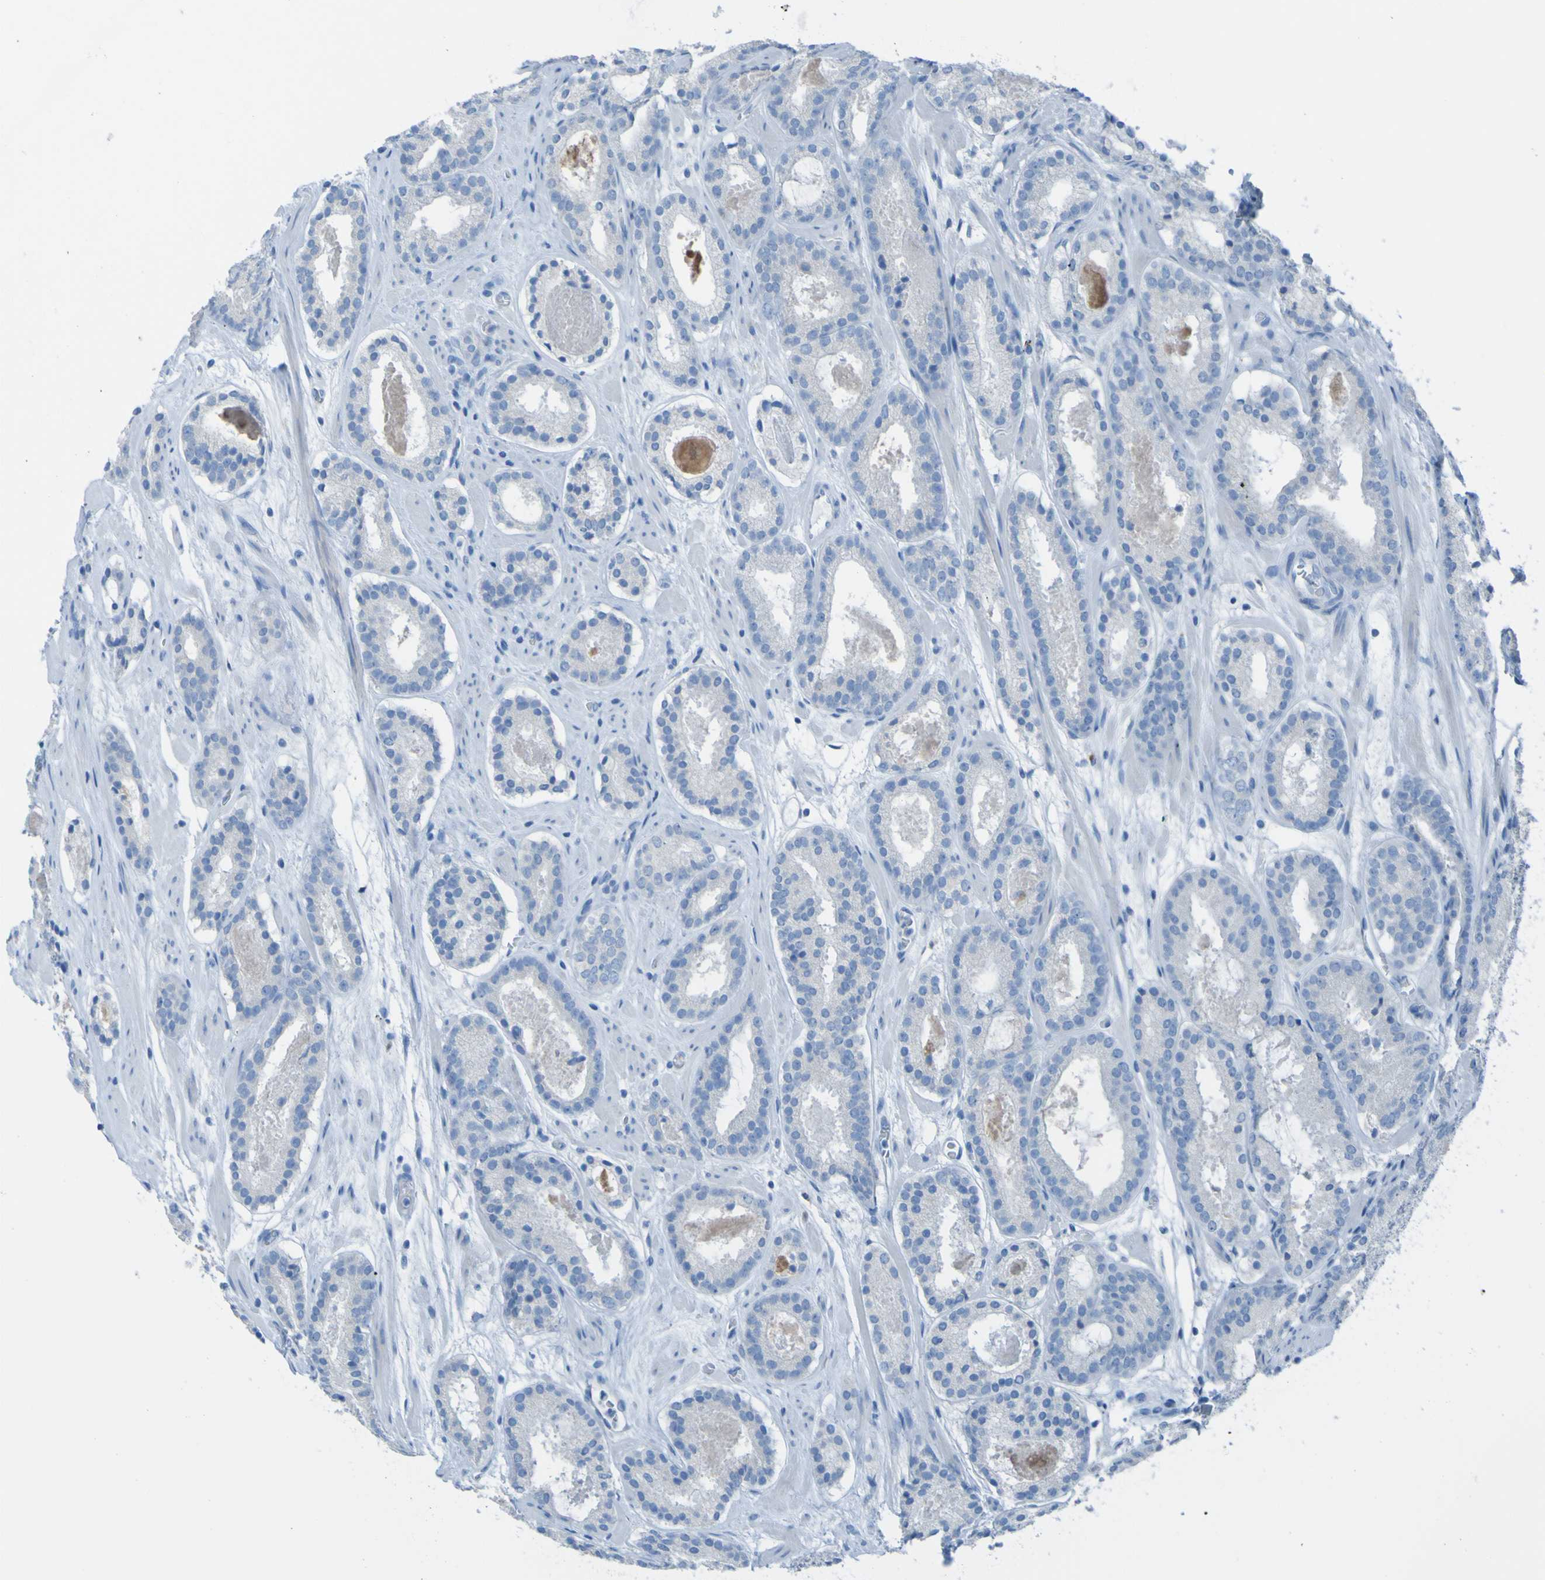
{"staining": {"intensity": "negative", "quantity": "none", "location": "none"}, "tissue": "prostate cancer", "cell_type": "Tumor cells", "image_type": "cancer", "snomed": [{"axis": "morphology", "description": "Adenocarcinoma, Low grade"}, {"axis": "topography", "description": "Prostate"}], "caption": "Human low-grade adenocarcinoma (prostate) stained for a protein using immunohistochemistry exhibits no expression in tumor cells.", "gene": "ACMSD", "patient": {"sex": "male", "age": 69}}